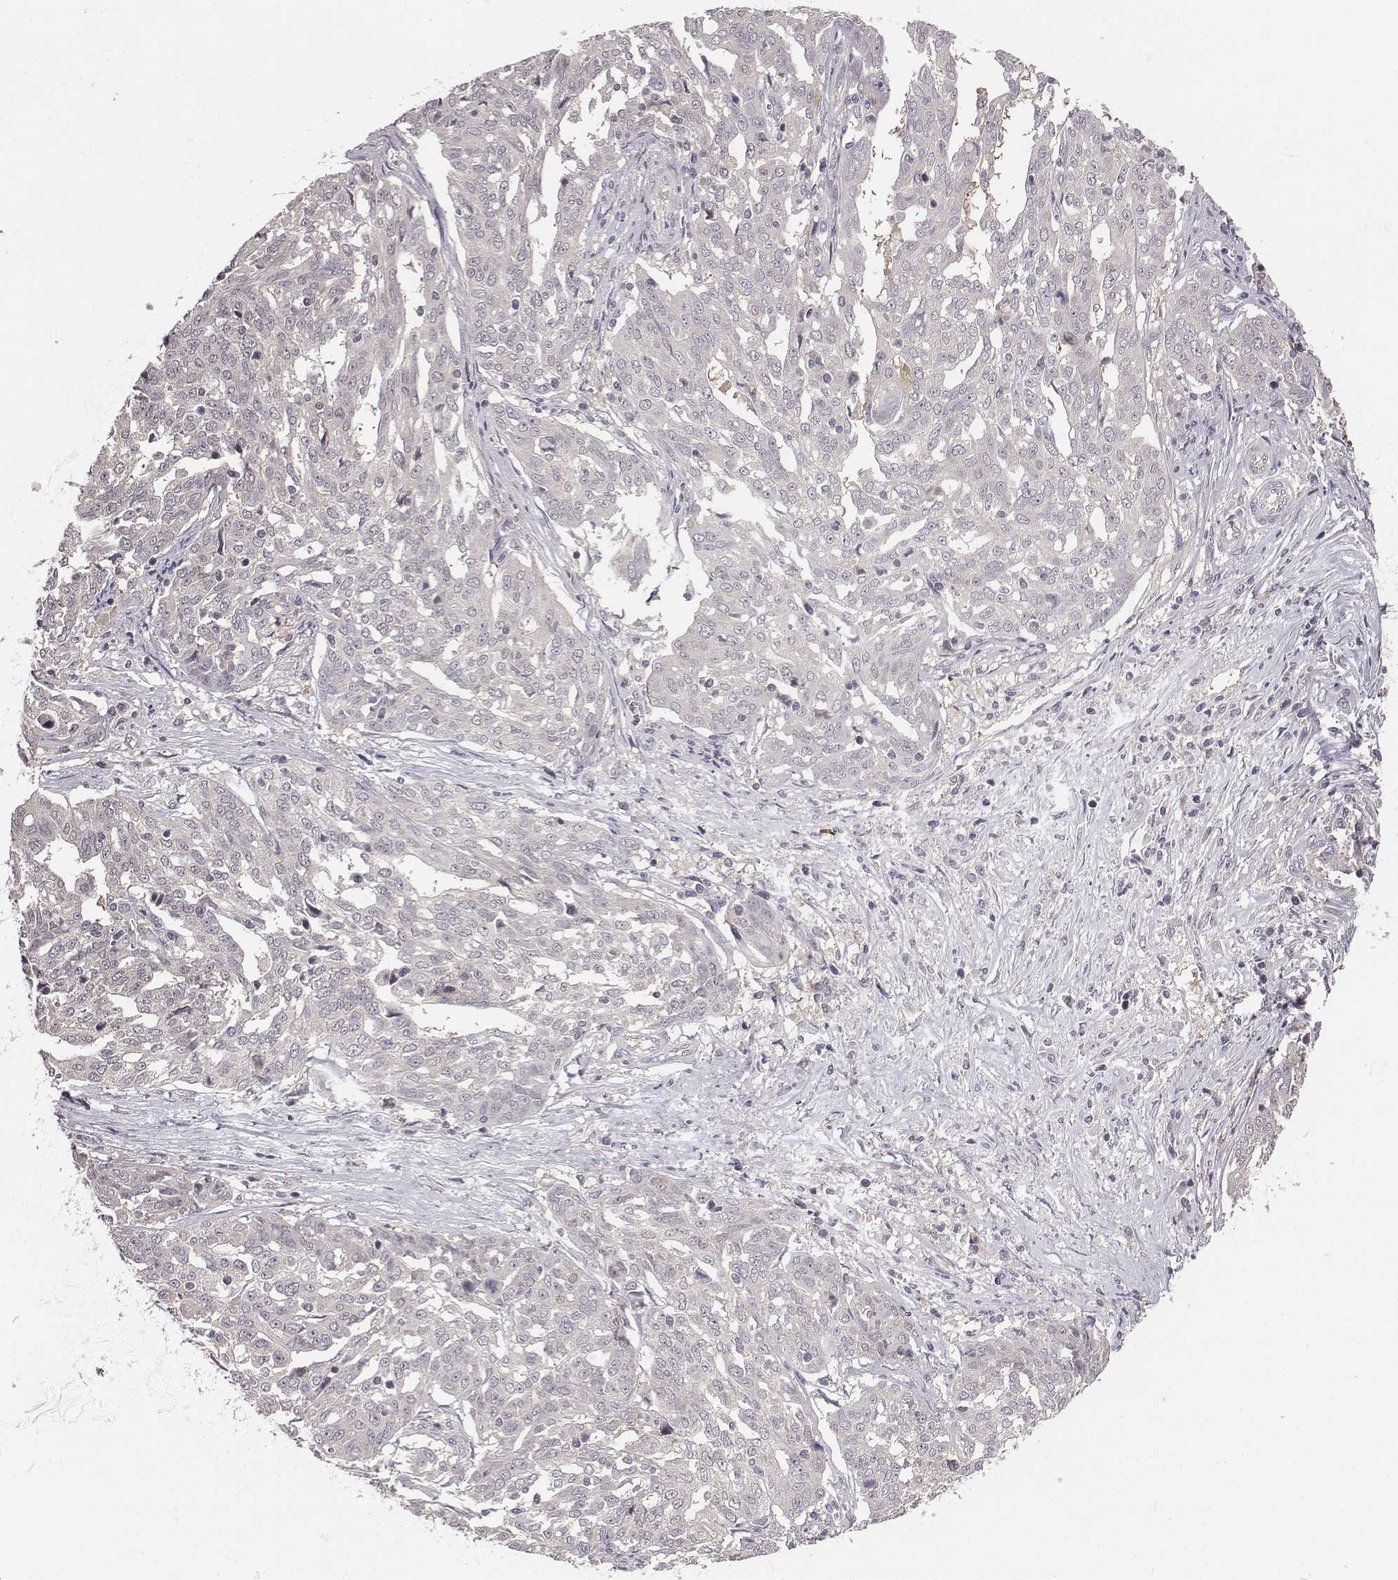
{"staining": {"intensity": "negative", "quantity": "none", "location": "none"}, "tissue": "ovarian cancer", "cell_type": "Tumor cells", "image_type": "cancer", "snomed": [{"axis": "morphology", "description": "Cystadenocarcinoma, serous, NOS"}, {"axis": "topography", "description": "Ovary"}], "caption": "Tumor cells are negative for protein expression in human serous cystadenocarcinoma (ovarian).", "gene": "SMURF2", "patient": {"sex": "female", "age": 67}}